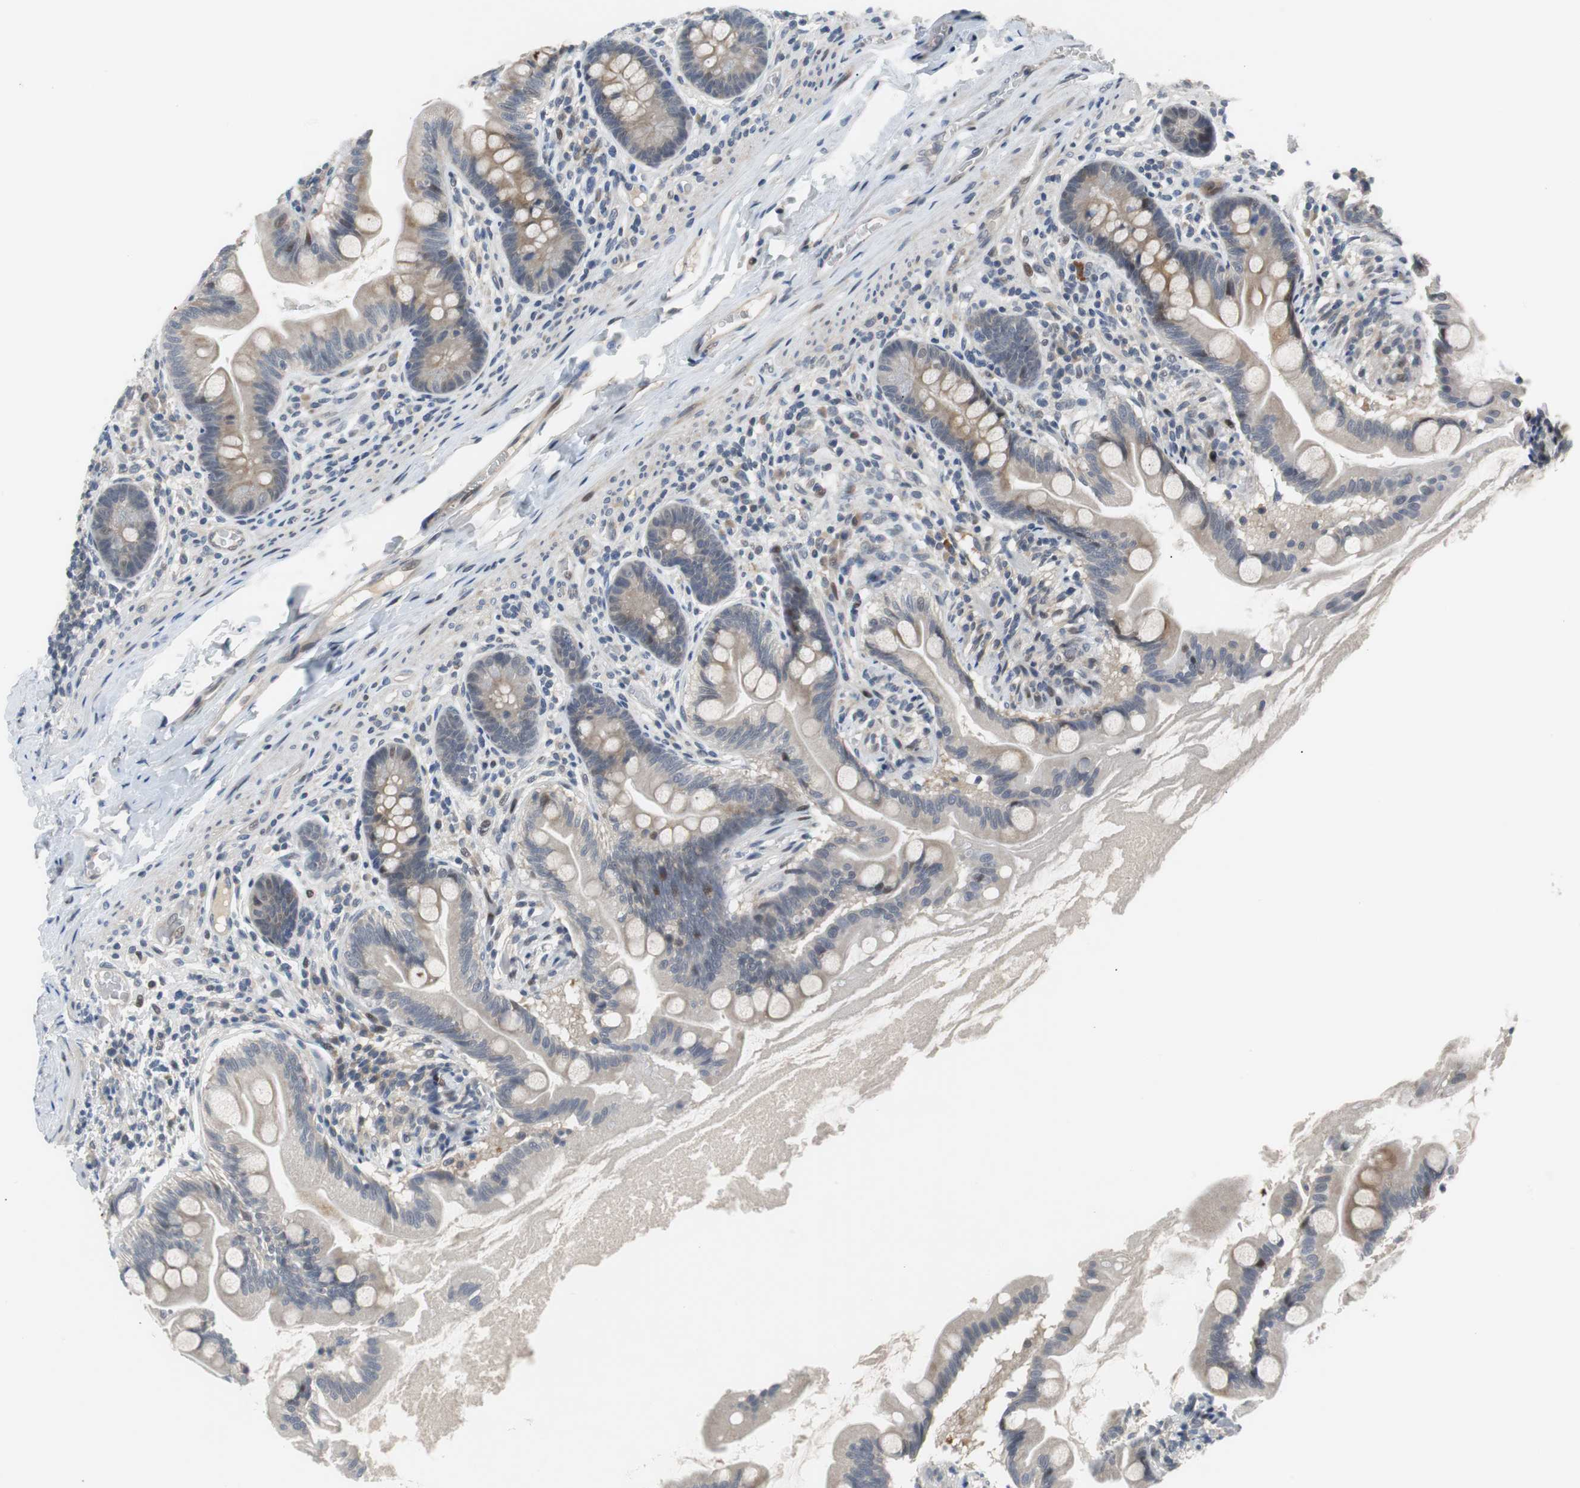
{"staining": {"intensity": "weak", "quantity": "<25%", "location": "nuclear"}, "tissue": "small intestine", "cell_type": "Glandular cells", "image_type": "normal", "snomed": [{"axis": "morphology", "description": "Normal tissue, NOS"}, {"axis": "topography", "description": "Small intestine"}], "caption": "High power microscopy photomicrograph of an immunohistochemistry photomicrograph of normal small intestine, revealing no significant positivity in glandular cells.", "gene": "MAP2K4", "patient": {"sex": "female", "age": 56}}